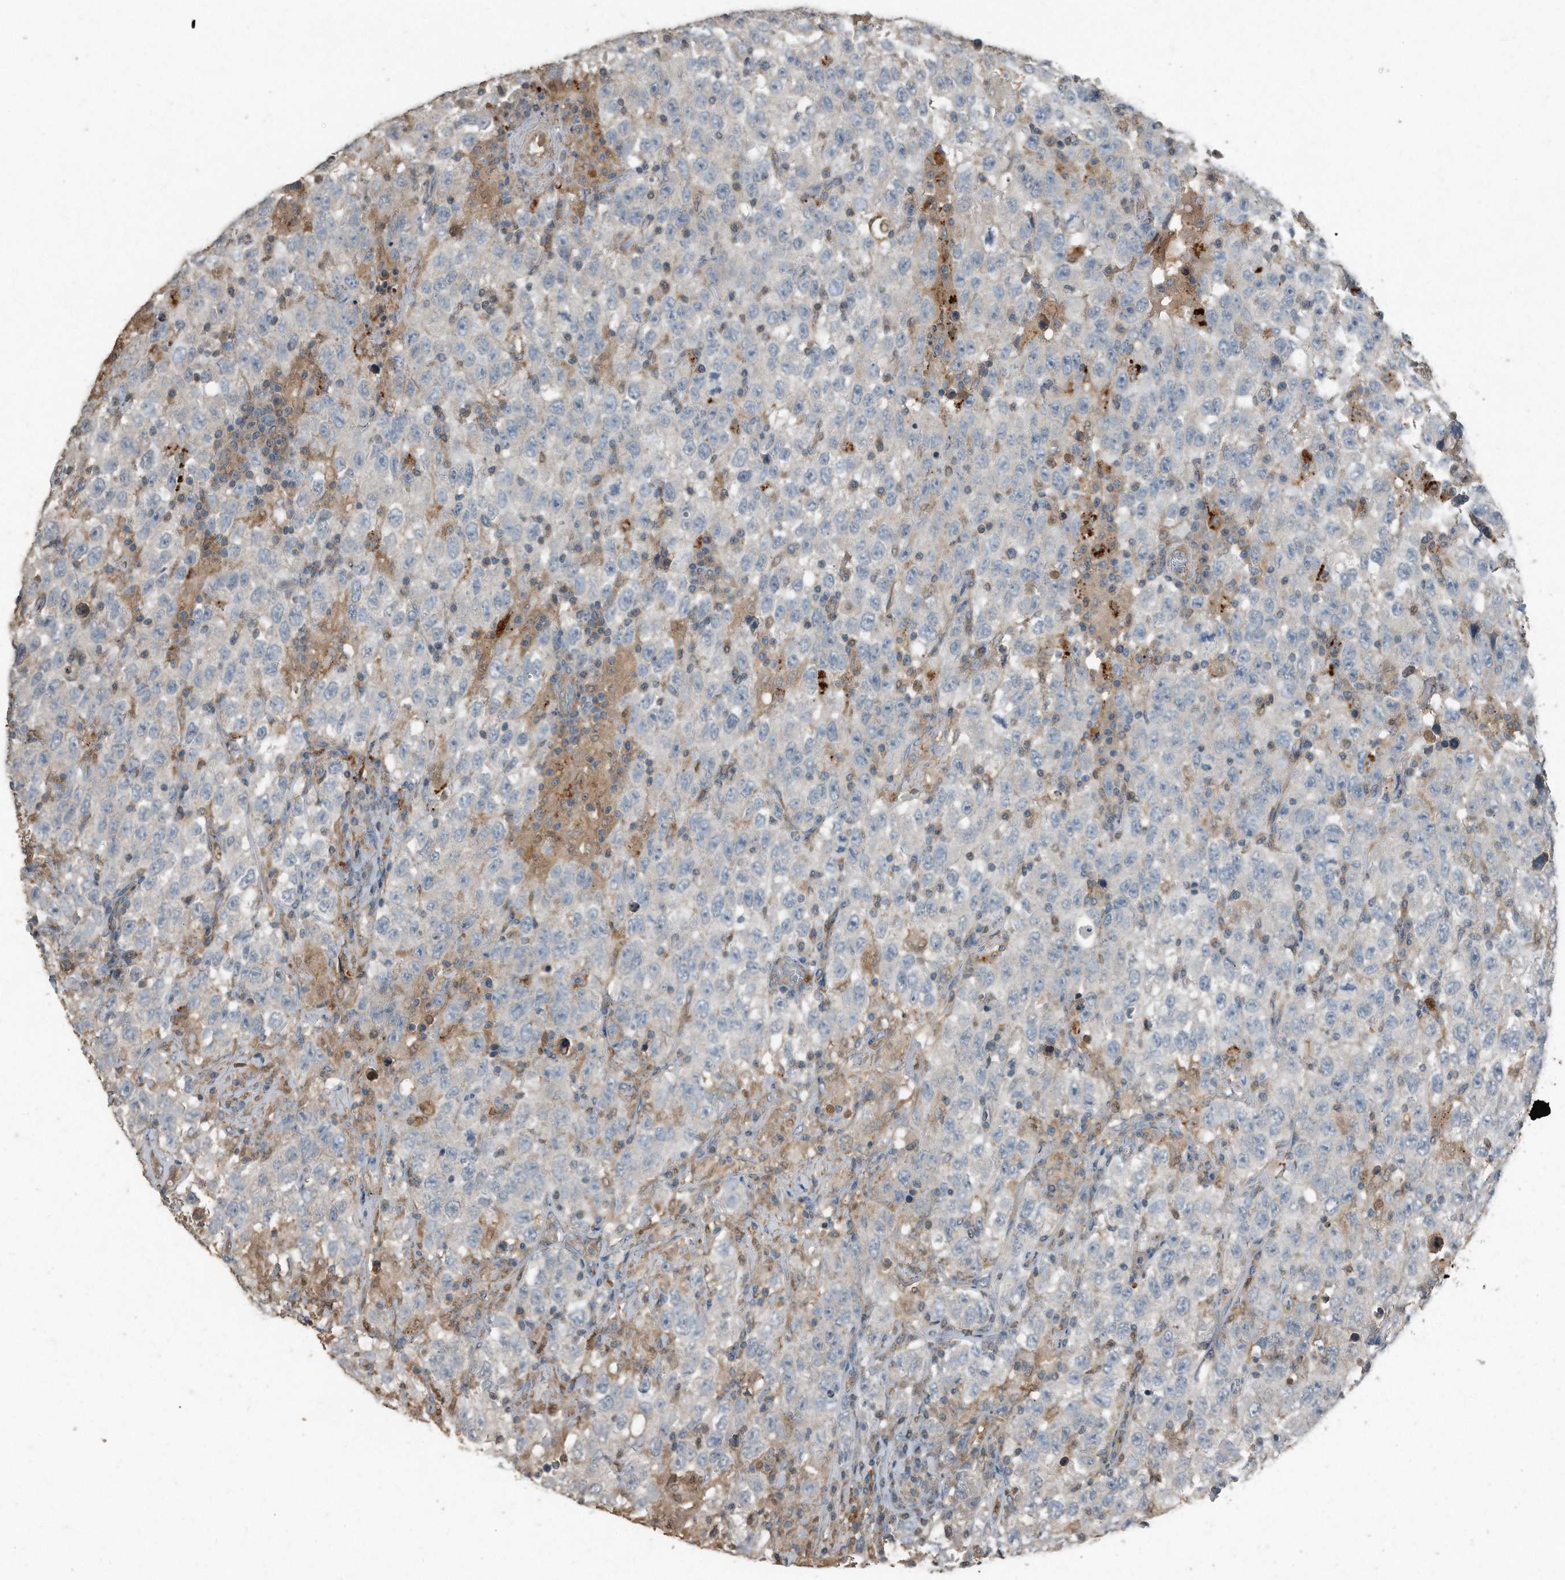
{"staining": {"intensity": "negative", "quantity": "none", "location": "none"}, "tissue": "testis cancer", "cell_type": "Tumor cells", "image_type": "cancer", "snomed": [{"axis": "morphology", "description": "Seminoma, NOS"}, {"axis": "topography", "description": "Testis"}], "caption": "There is no significant expression in tumor cells of testis seminoma.", "gene": "C9", "patient": {"sex": "male", "age": 65}}